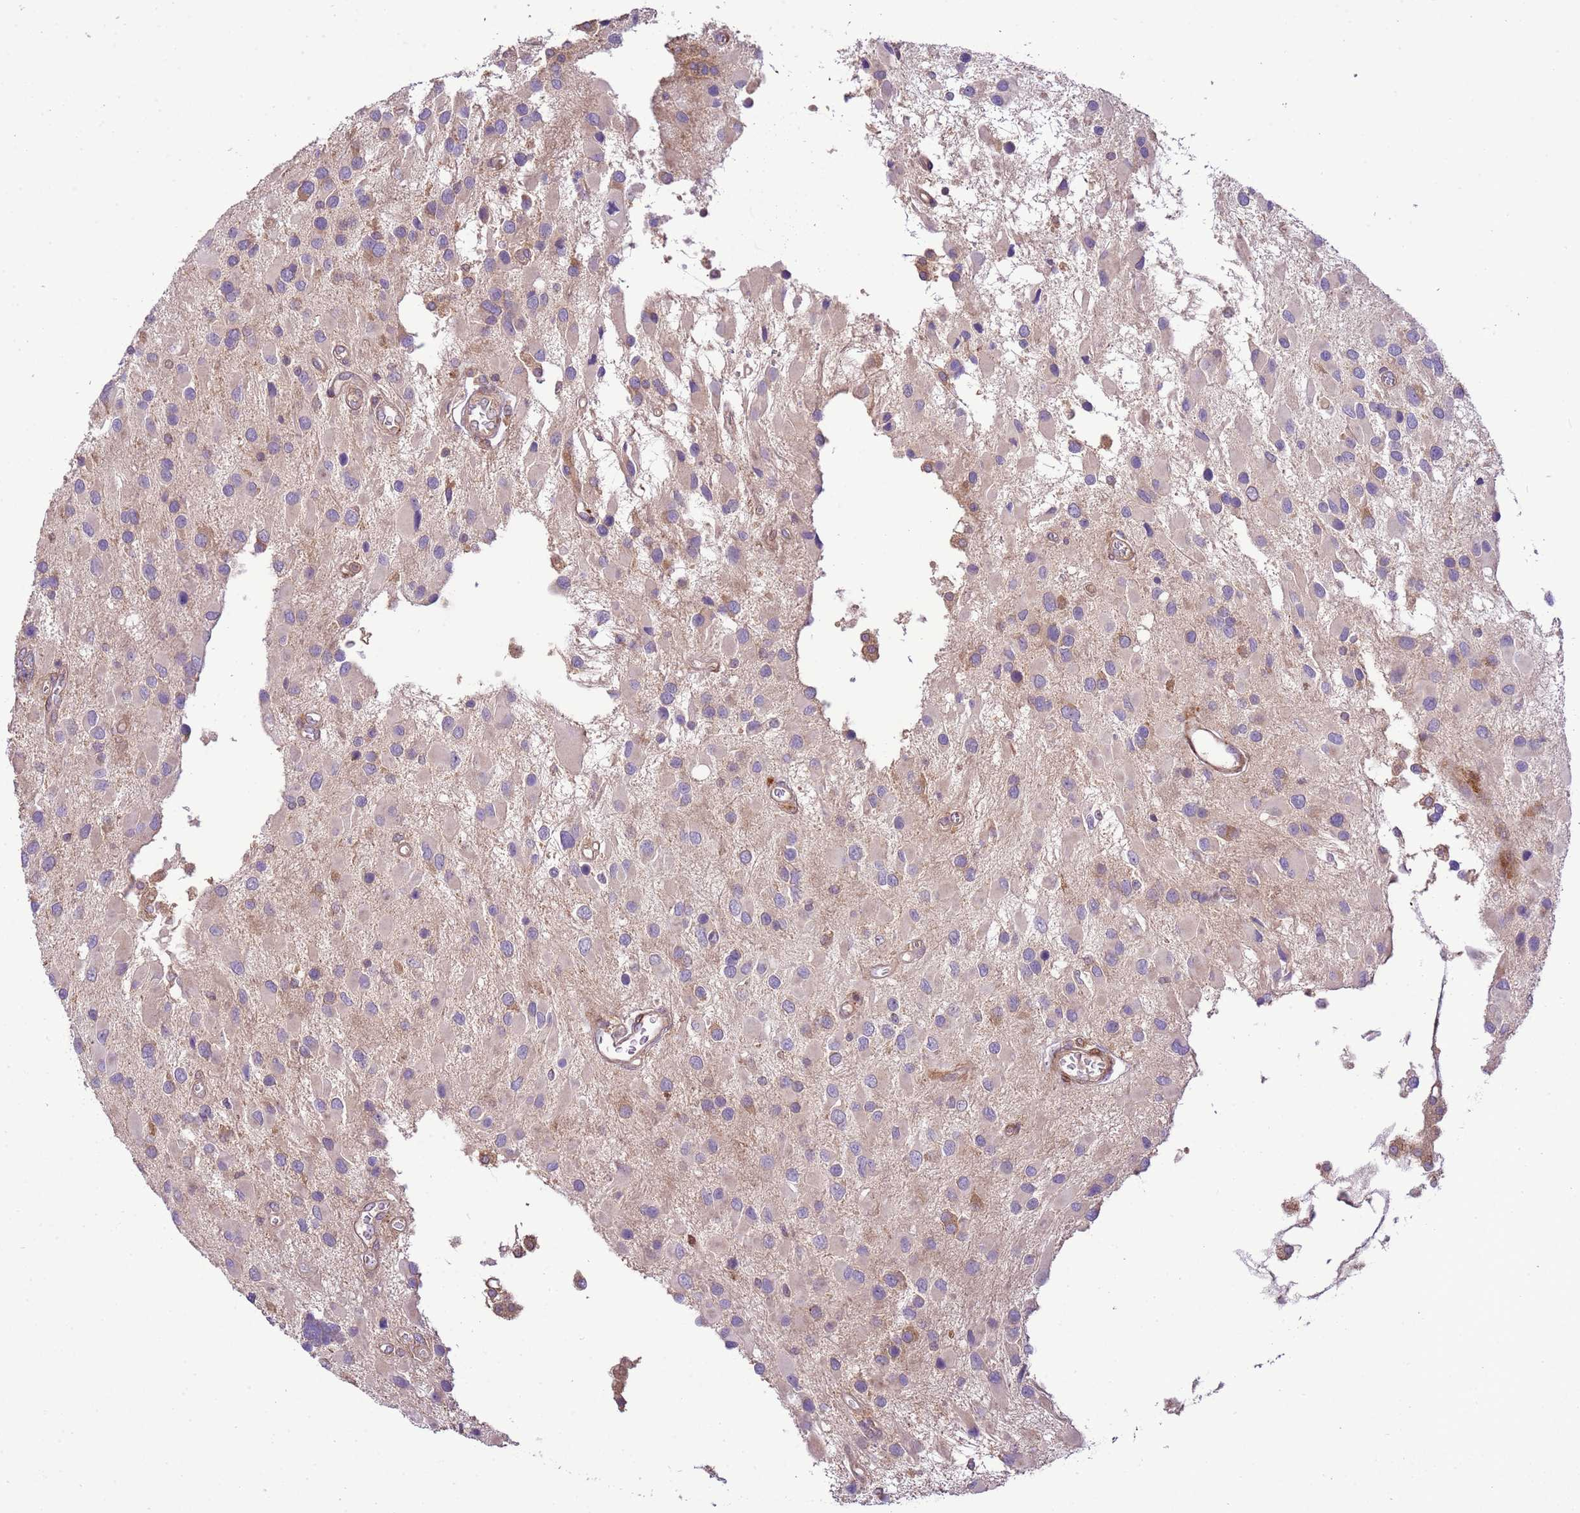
{"staining": {"intensity": "moderate", "quantity": "<25%", "location": "cytoplasmic/membranous"}, "tissue": "glioma", "cell_type": "Tumor cells", "image_type": "cancer", "snomed": [{"axis": "morphology", "description": "Glioma, malignant, High grade"}, {"axis": "topography", "description": "Brain"}], "caption": "Malignant glioma (high-grade) tissue displays moderate cytoplasmic/membranous staining in approximately <25% of tumor cells, visualized by immunohistochemistry.", "gene": "ZNF624", "patient": {"sex": "male", "age": 53}}